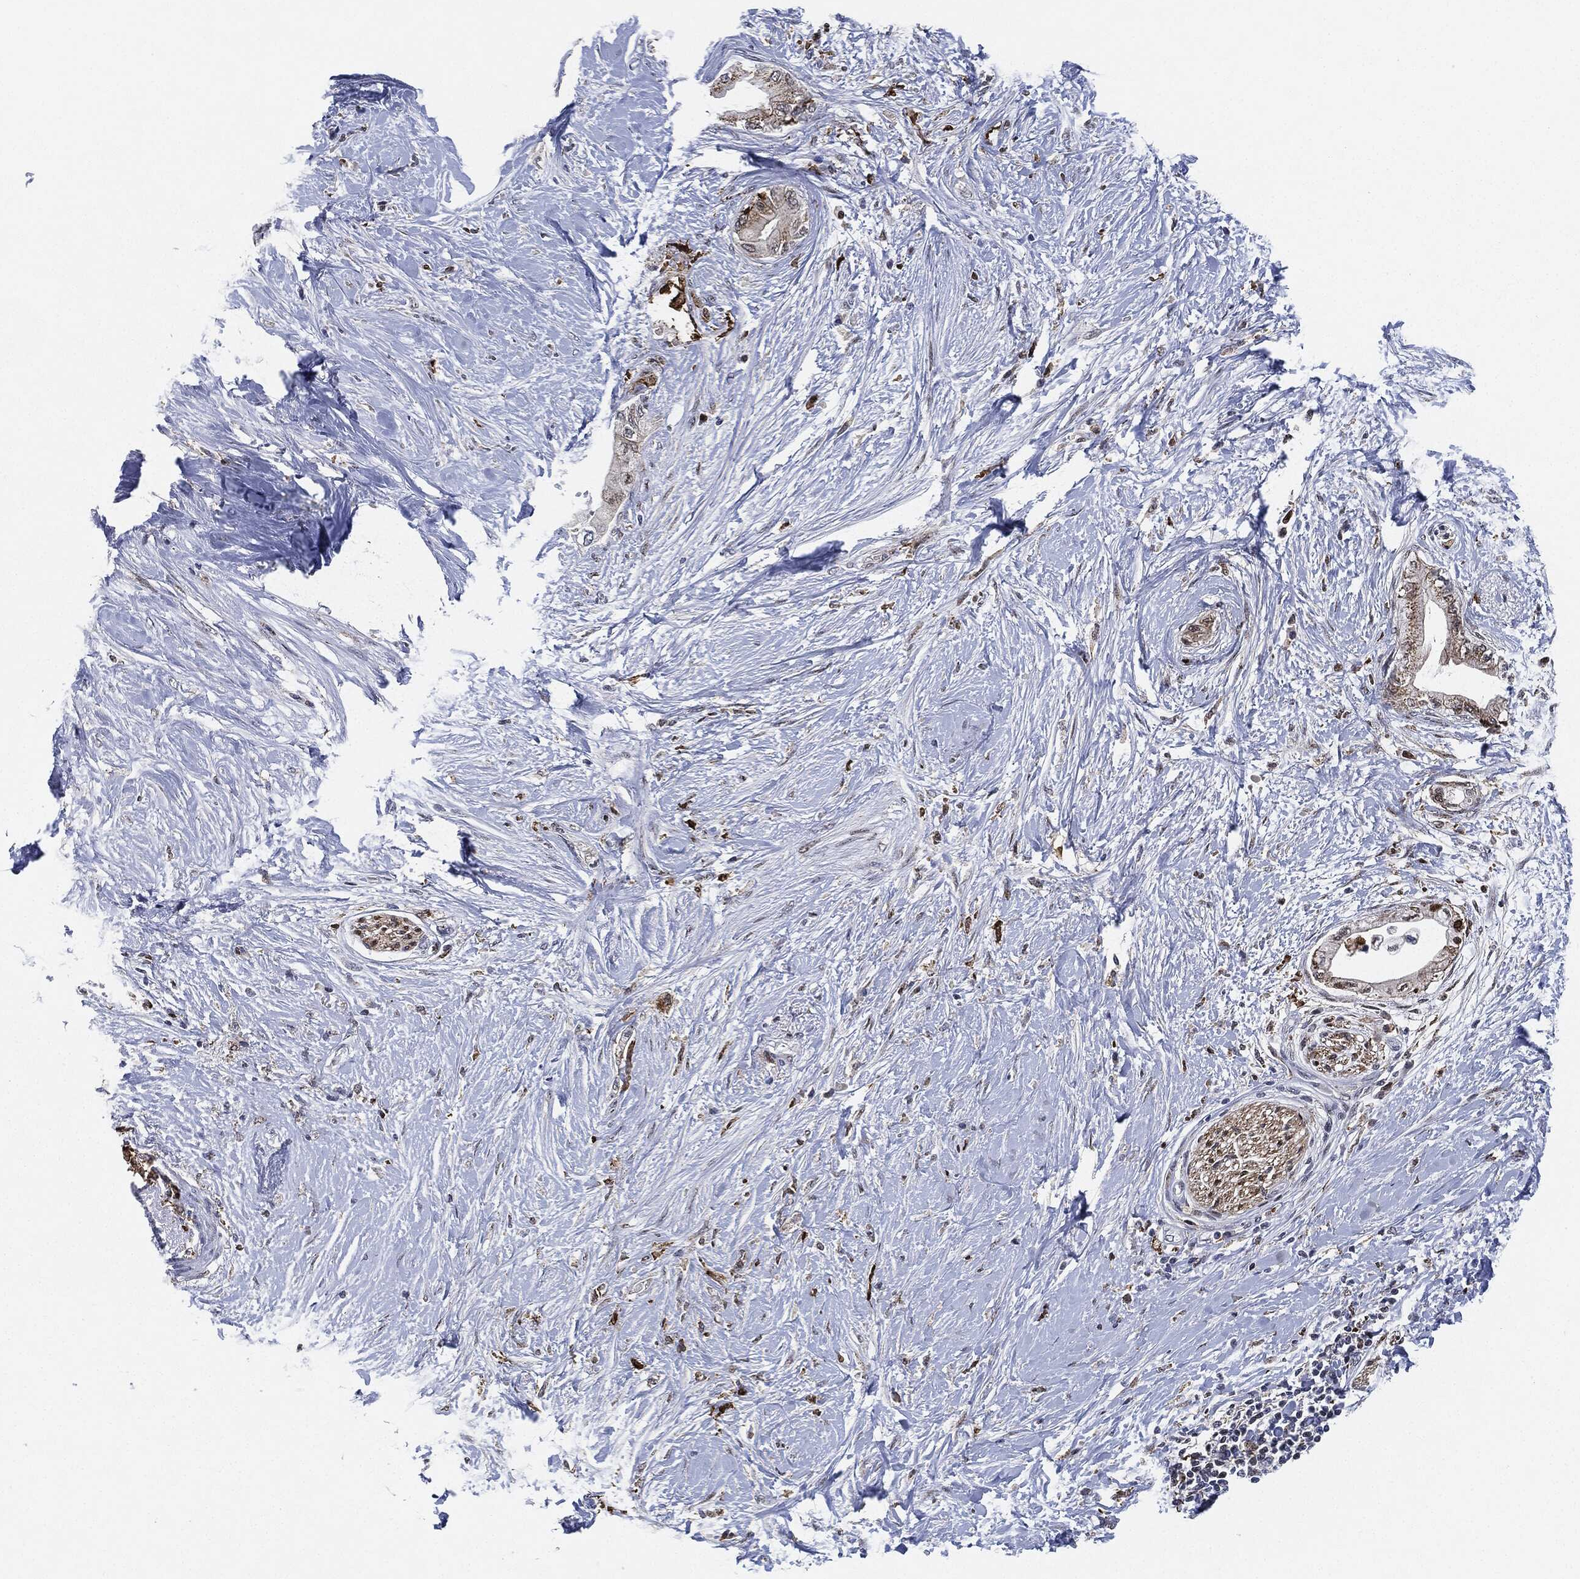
{"staining": {"intensity": "moderate", "quantity": ">75%", "location": "cytoplasmic/membranous"}, "tissue": "pancreatic cancer", "cell_type": "Tumor cells", "image_type": "cancer", "snomed": [{"axis": "morphology", "description": "Normal tissue, NOS"}, {"axis": "morphology", "description": "Adenocarcinoma, NOS"}, {"axis": "topography", "description": "Pancreas"}, {"axis": "topography", "description": "Duodenum"}], "caption": "Pancreatic adenocarcinoma stained with immunohistochemistry exhibits moderate cytoplasmic/membranous staining in approximately >75% of tumor cells.", "gene": "NANOS3", "patient": {"sex": "female", "age": 60}}